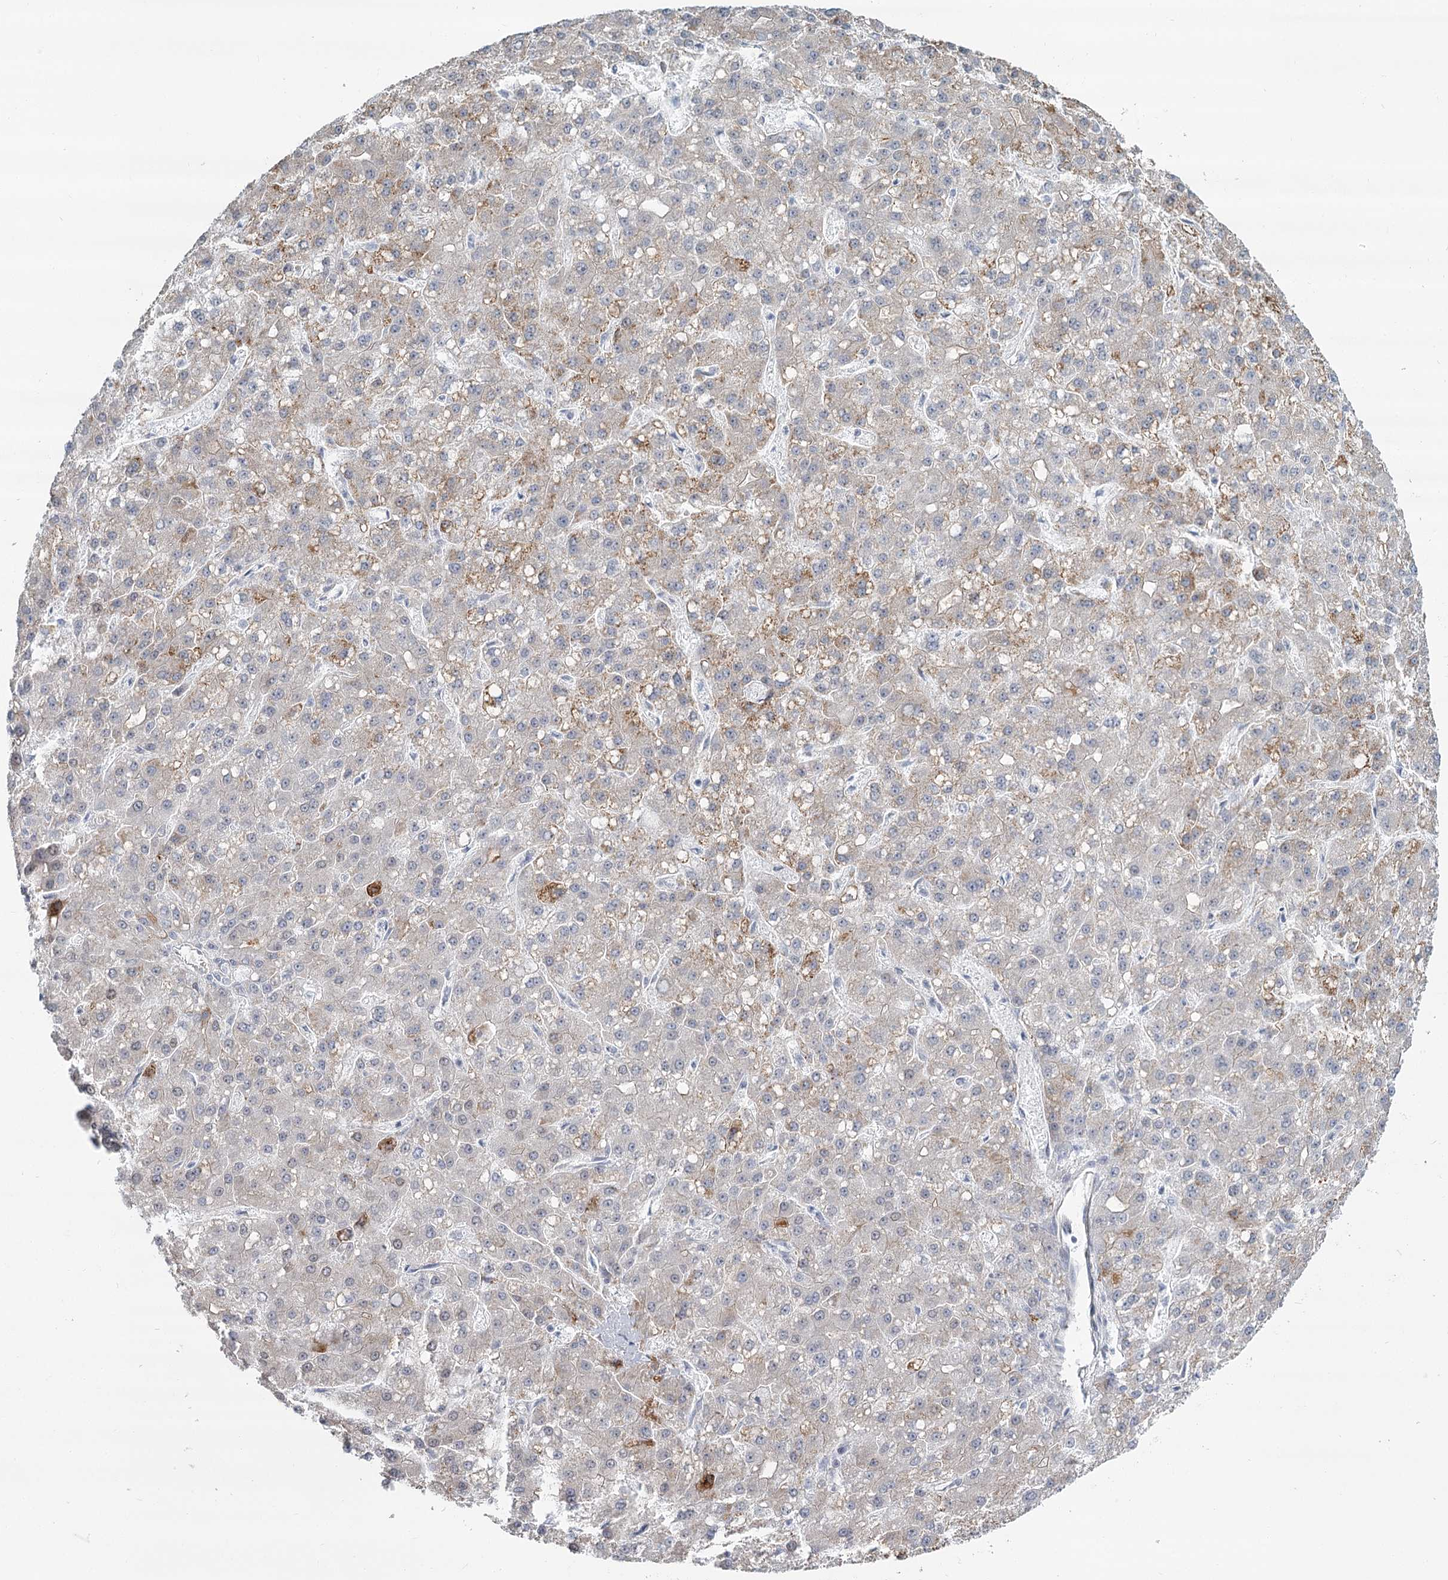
{"staining": {"intensity": "moderate", "quantity": "<25%", "location": "cytoplasmic/membranous,nuclear"}, "tissue": "liver cancer", "cell_type": "Tumor cells", "image_type": "cancer", "snomed": [{"axis": "morphology", "description": "Carcinoma, Hepatocellular, NOS"}, {"axis": "topography", "description": "Liver"}], "caption": "Brown immunohistochemical staining in hepatocellular carcinoma (liver) exhibits moderate cytoplasmic/membranous and nuclear staining in about <25% of tumor cells. Ihc stains the protein in brown and the nuclei are stained blue.", "gene": "SPINK13", "patient": {"sex": "male", "age": 67}}